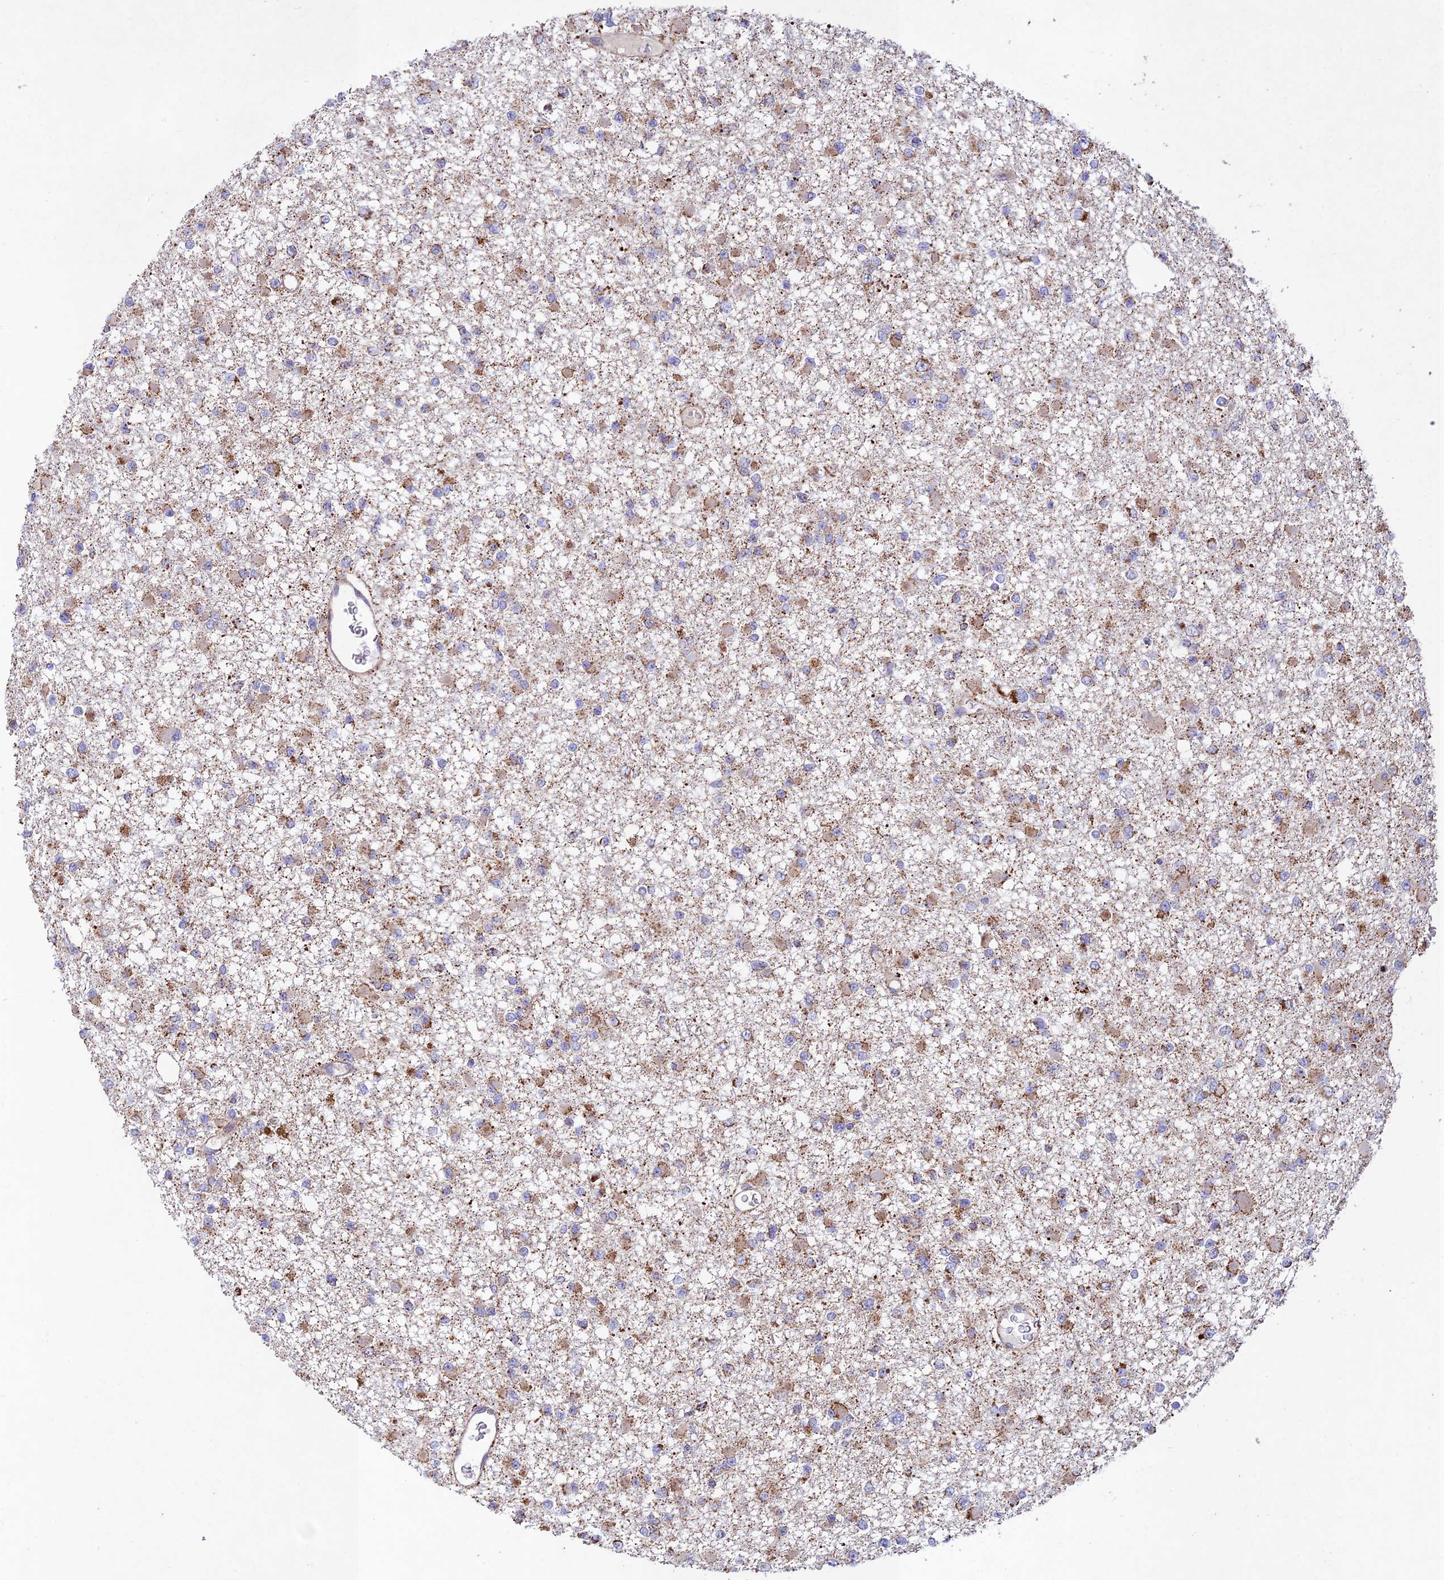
{"staining": {"intensity": "moderate", "quantity": "<25%", "location": "cytoplasmic/membranous"}, "tissue": "glioma", "cell_type": "Tumor cells", "image_type": "cancer", "snomed": [{"axis": "morphology", "description": "Glioma, malignant, Low grade"}, {"axis": "topography", "description": "Brain"}], "caption": "Glioma tissue displays moderate cytoplasmic/membranous expression in approximately <25% of tumor cells, visualized by immunohistochemistry. The staining is performed using DAB brown chromogen to label protein expression. The nuclei are counter-stained blue using hematoxylin.", "gene": "KHDC3L", "patient": {"sex": "female", "age": 22}}